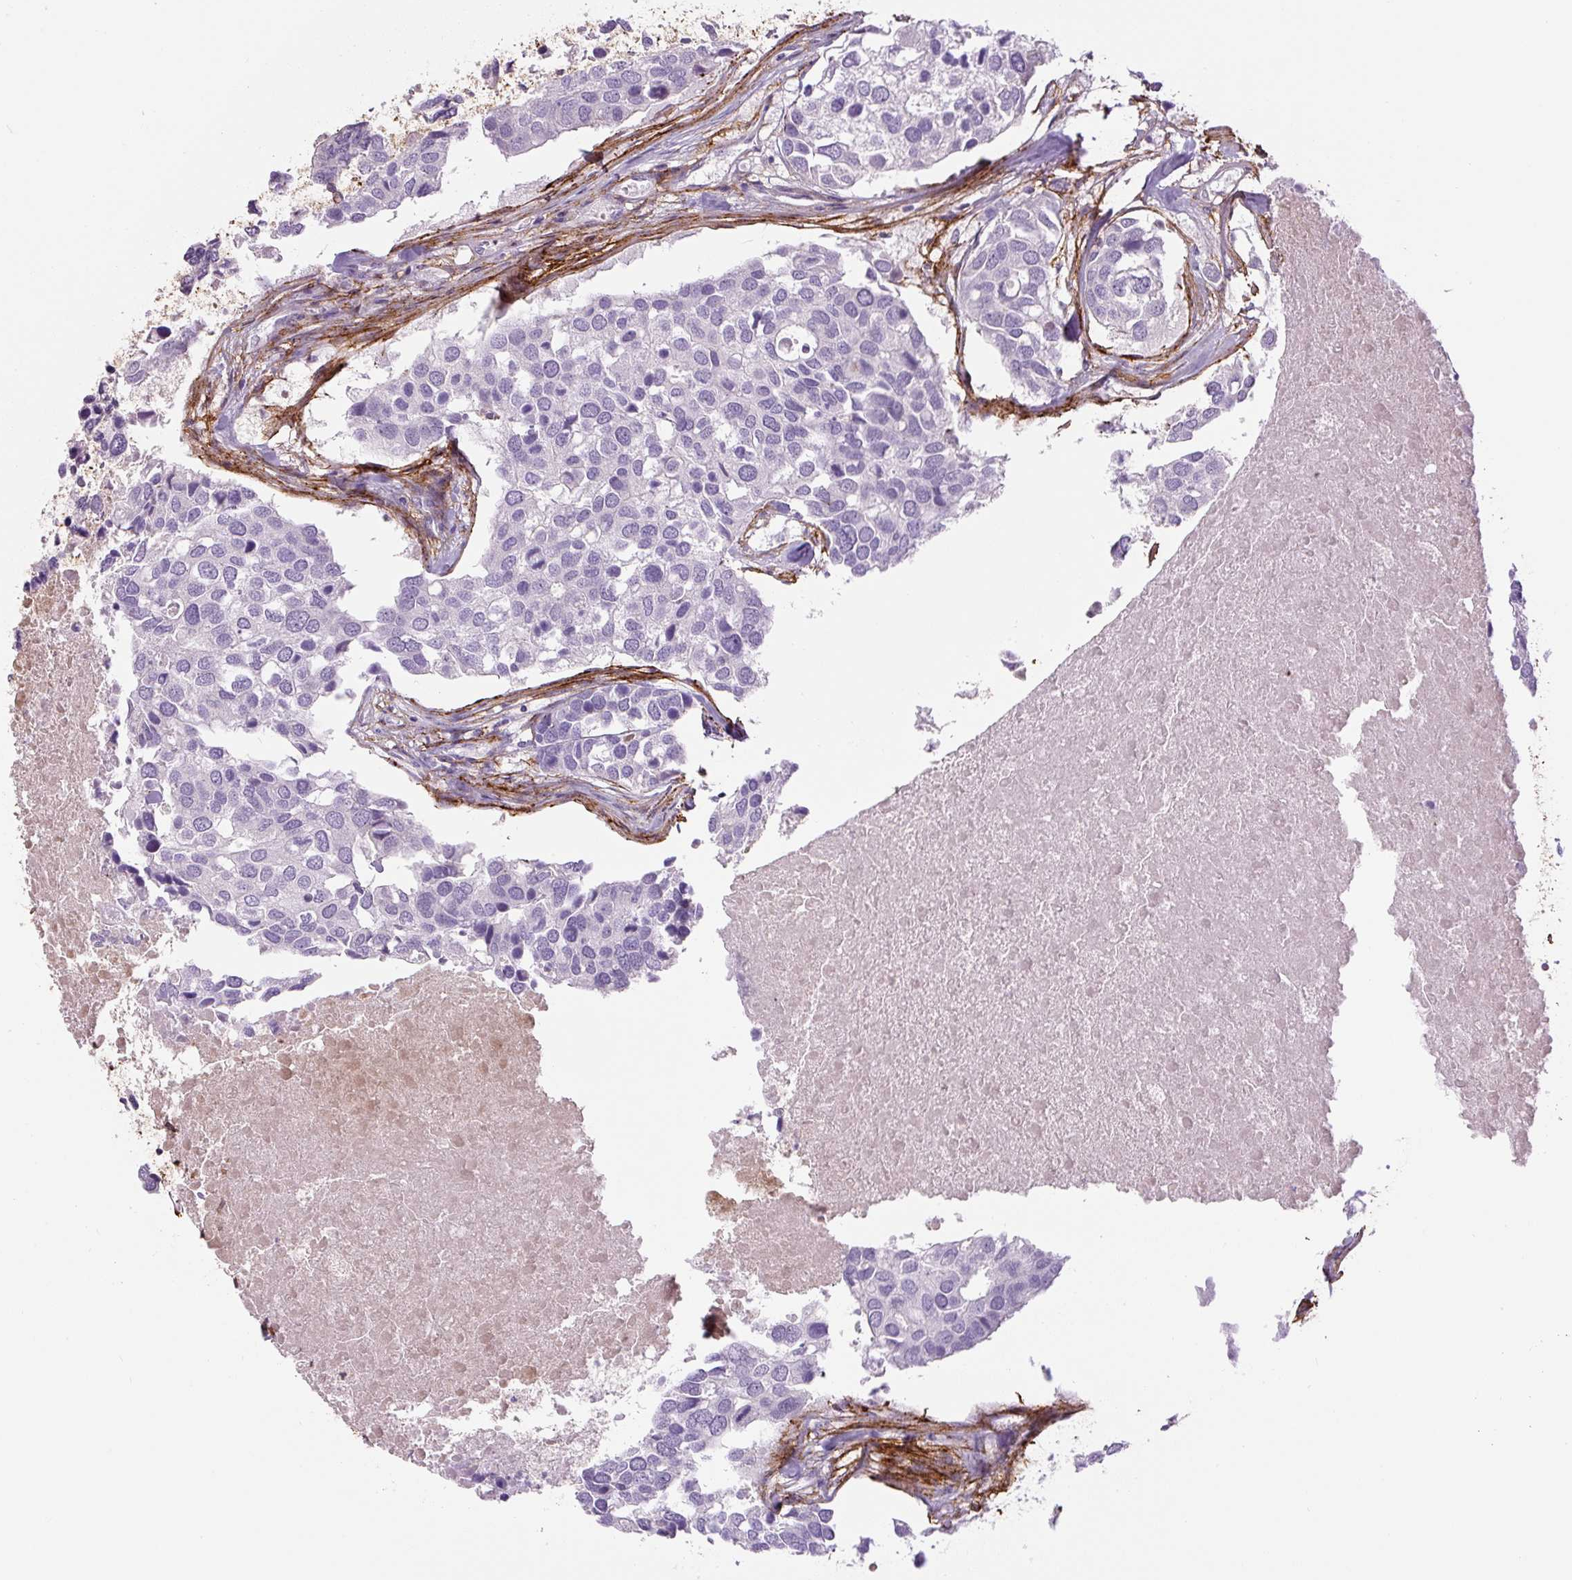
{"staining": {"intensity": "negative", "quantity": "none", "location": "none"}, "tissue": "breast cancer", "cell_type": "Tumor cells", "image_type": "cancer", "snomed": [{"axis": "morphology", "description": "Duct carcinoma"}, {"axis": "topography", "description": "Breast"}], "caption": "An image of breast cancer stained for a protein demonstrates no brown staining in tumor cells. Brightfield microscopy of immunohistochemistry (IHC) stained with DAB (brown) and hematoxylin (blue), captured at high magnification.", "gene": "FBN1", "patient": {"sex": "female", "age": 83}}